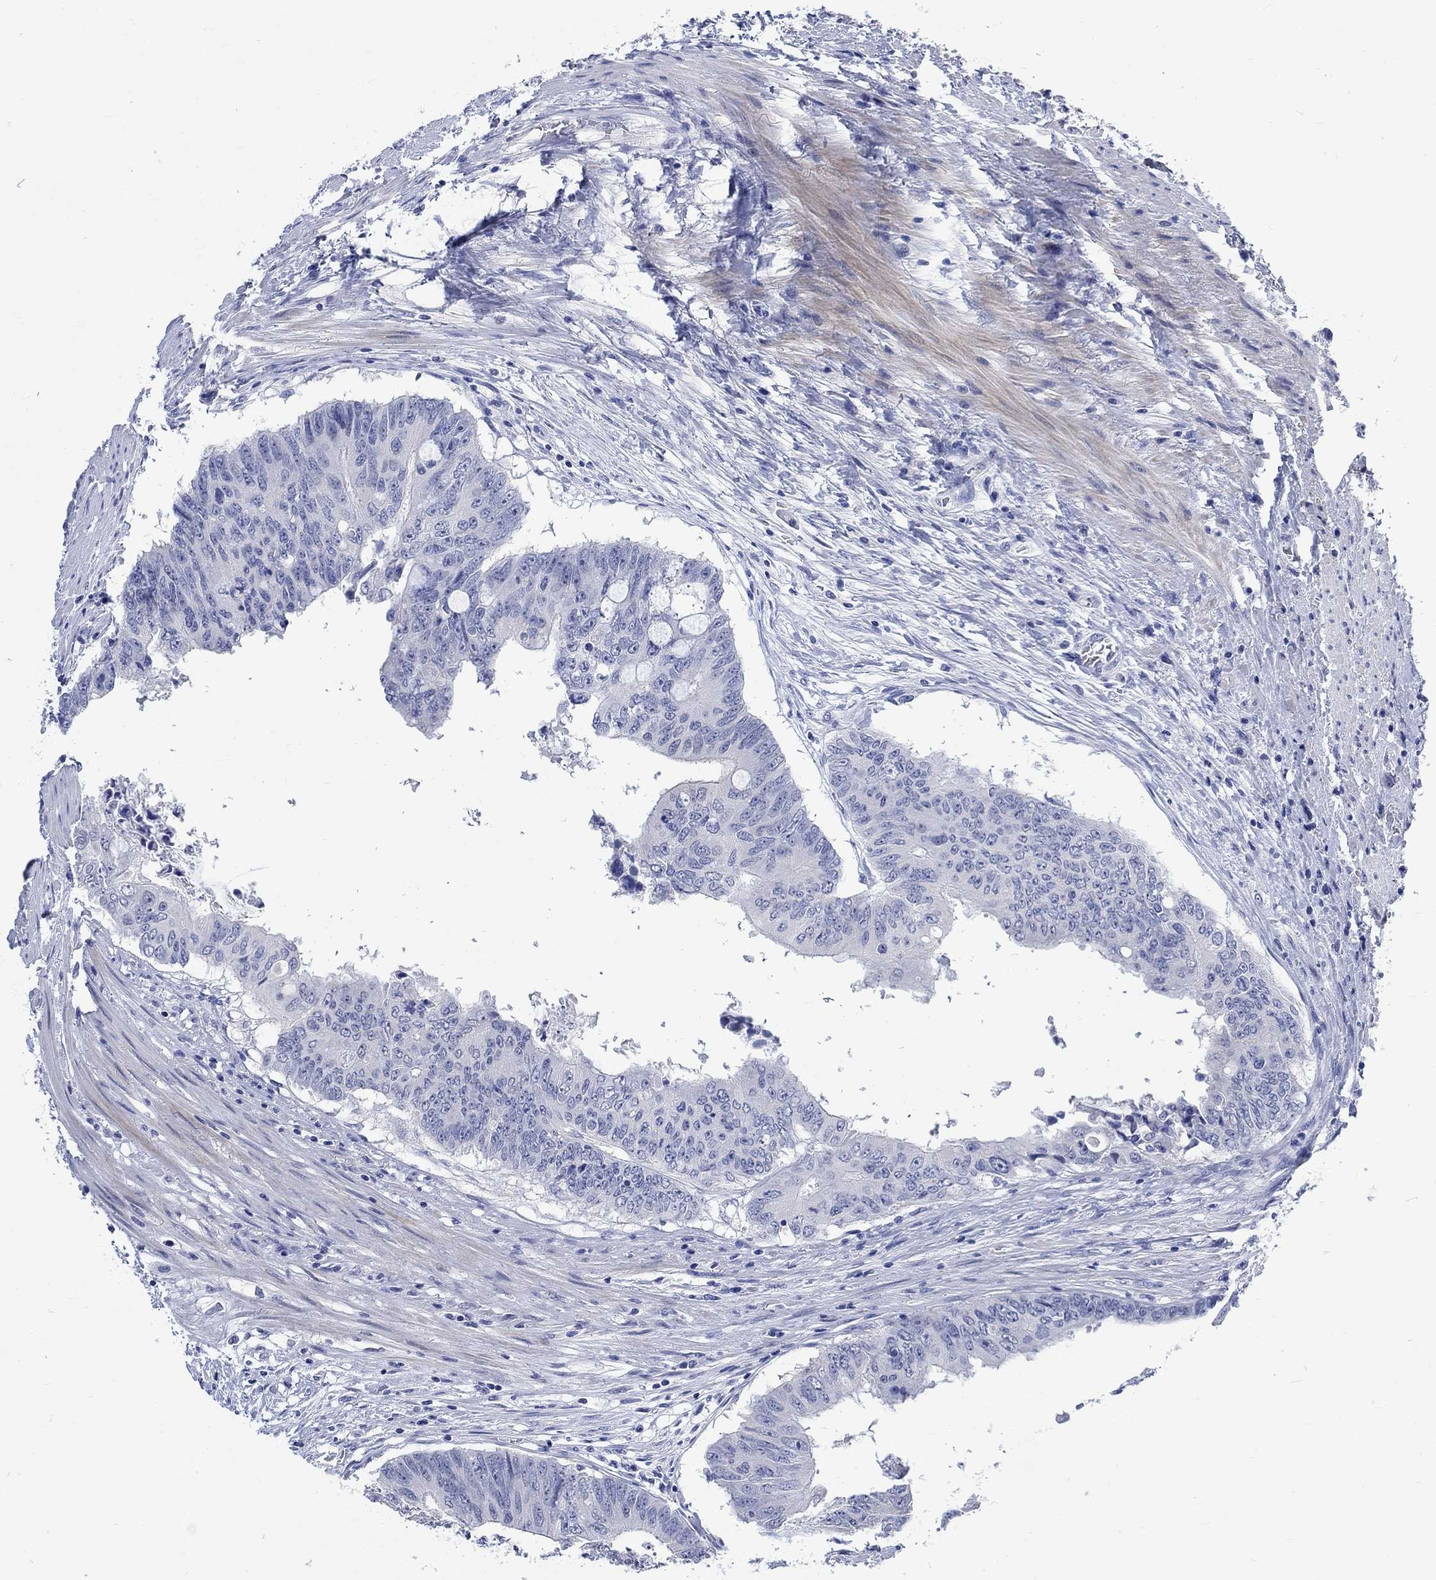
{"staining": {"intensity": "negative", "quantity": "none", "location": "none"}, "tissue": "colorectal cancer", "cell_type": "Tumor cells", "image_type": "cancer", "snomed": [{"axis": "morphology", "description": "Adenocarcinoma, NOS"}, {"axis": "topography", "description": "Rectum"}], "caption": "Immunohistochemistry of human colorectal cancer (adenocarcinoma) reveals no staining in tumor cells.", "gene": "C4orf47", "patient": {"sex": "male", "age": 59}}